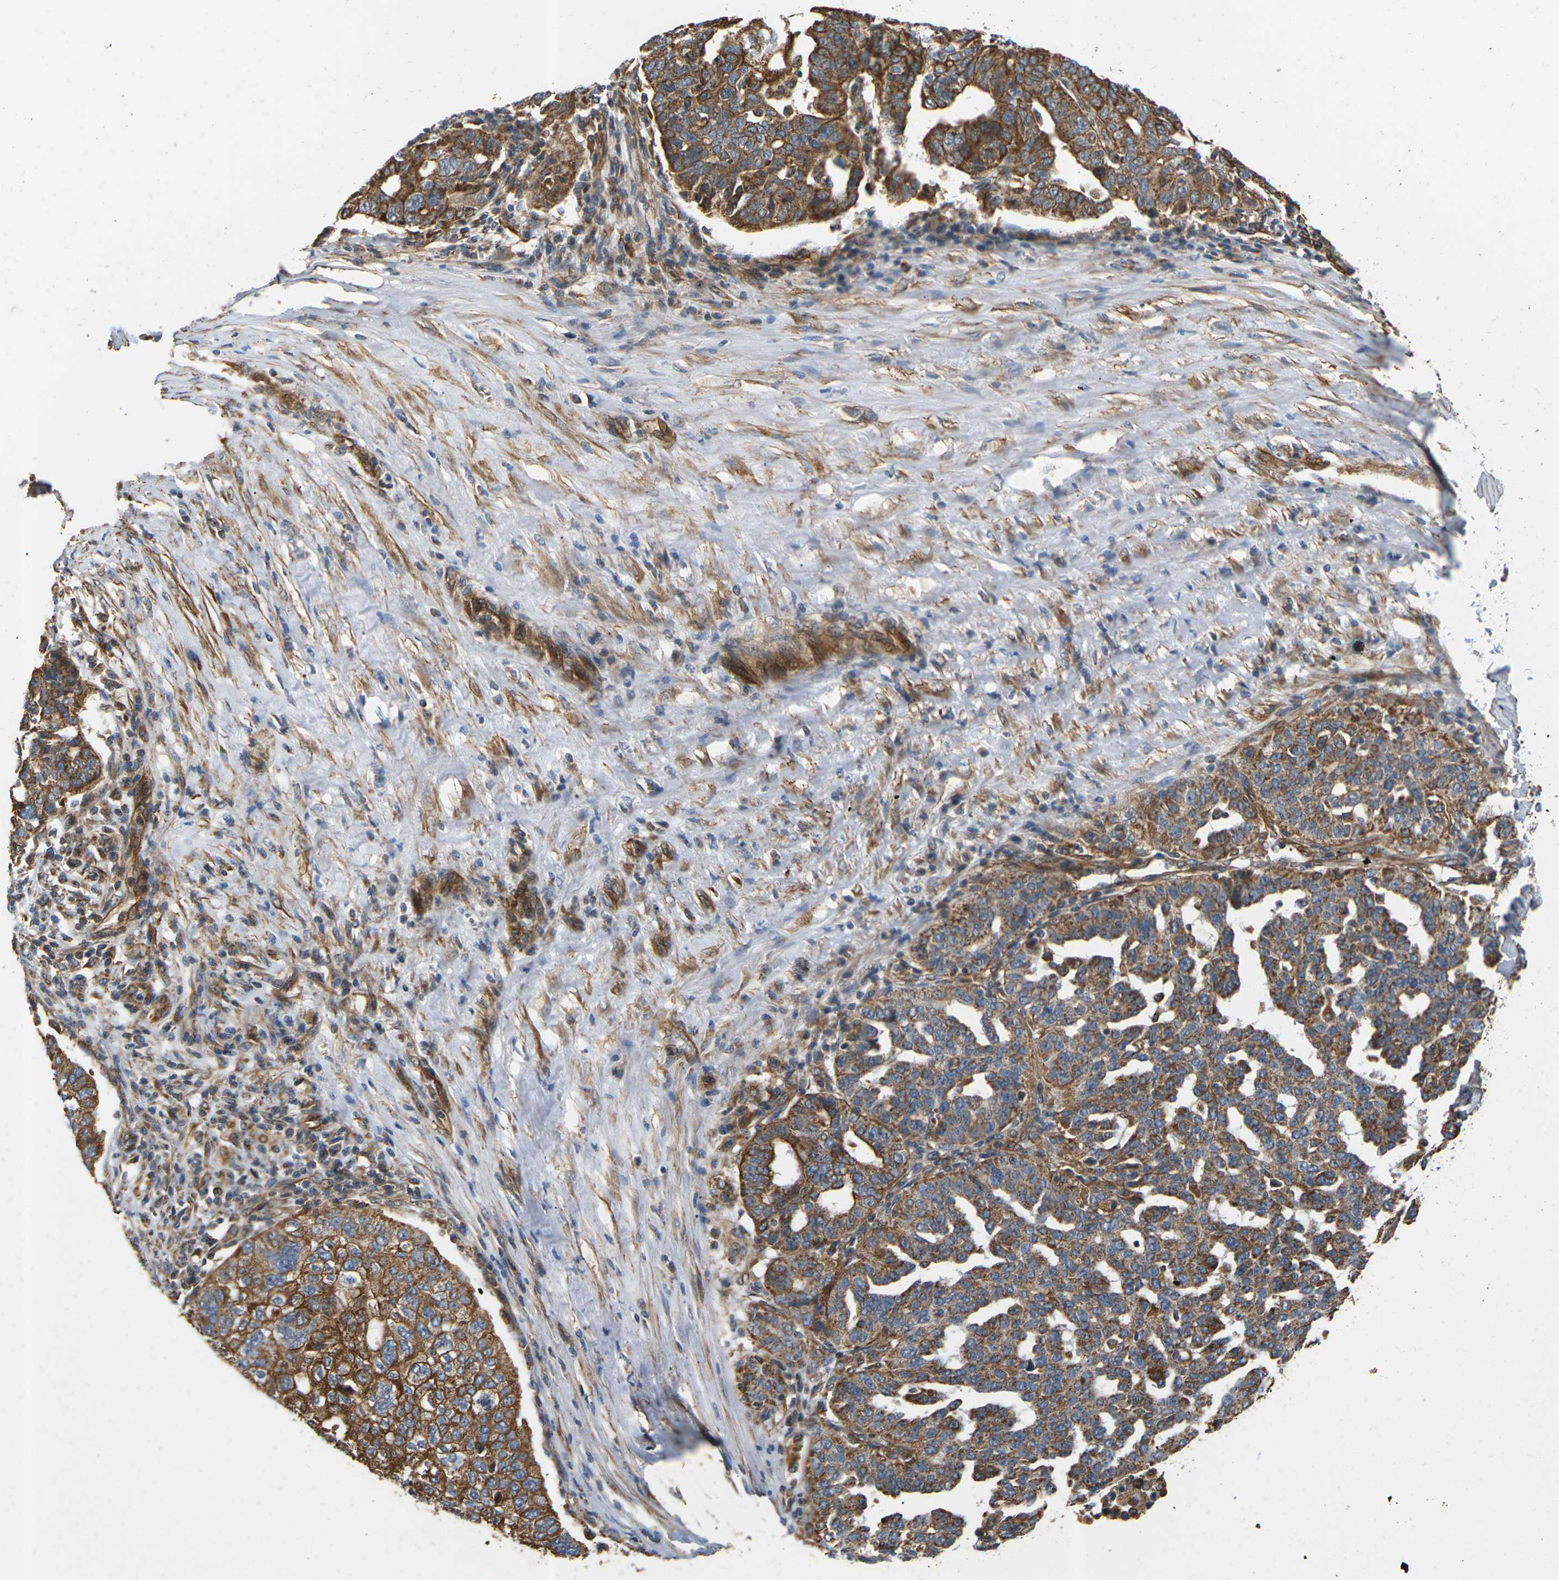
{"staining": {"intensity": "strong", "quantity": ">75%", "location": "cytoplasmic/membranous"}, "tissue": "ovarian cancer", "cell_type": "Tumor cells", "image_type": "cancer", "snomed": [{"axis": "morphology", "description": "Cystadenocarcinoma, serous, NOS"}, {"axis": "topography", "description": "Ovary"}], "caption": "Immunohistochemistry of ovarian serous cystadenocarcinoma shows high levels of strong cytoplasmic/membranous positivity in approximately >75% of tumor cells. The staining is performed using DAB (3,3'-diaminobenzidine) brown chromogen to label protein expression. The nuclei are counter-stained blue using hematoxylin.", "gene": "PCDHB4", "patient": {"sex": "female", "age": 59}}